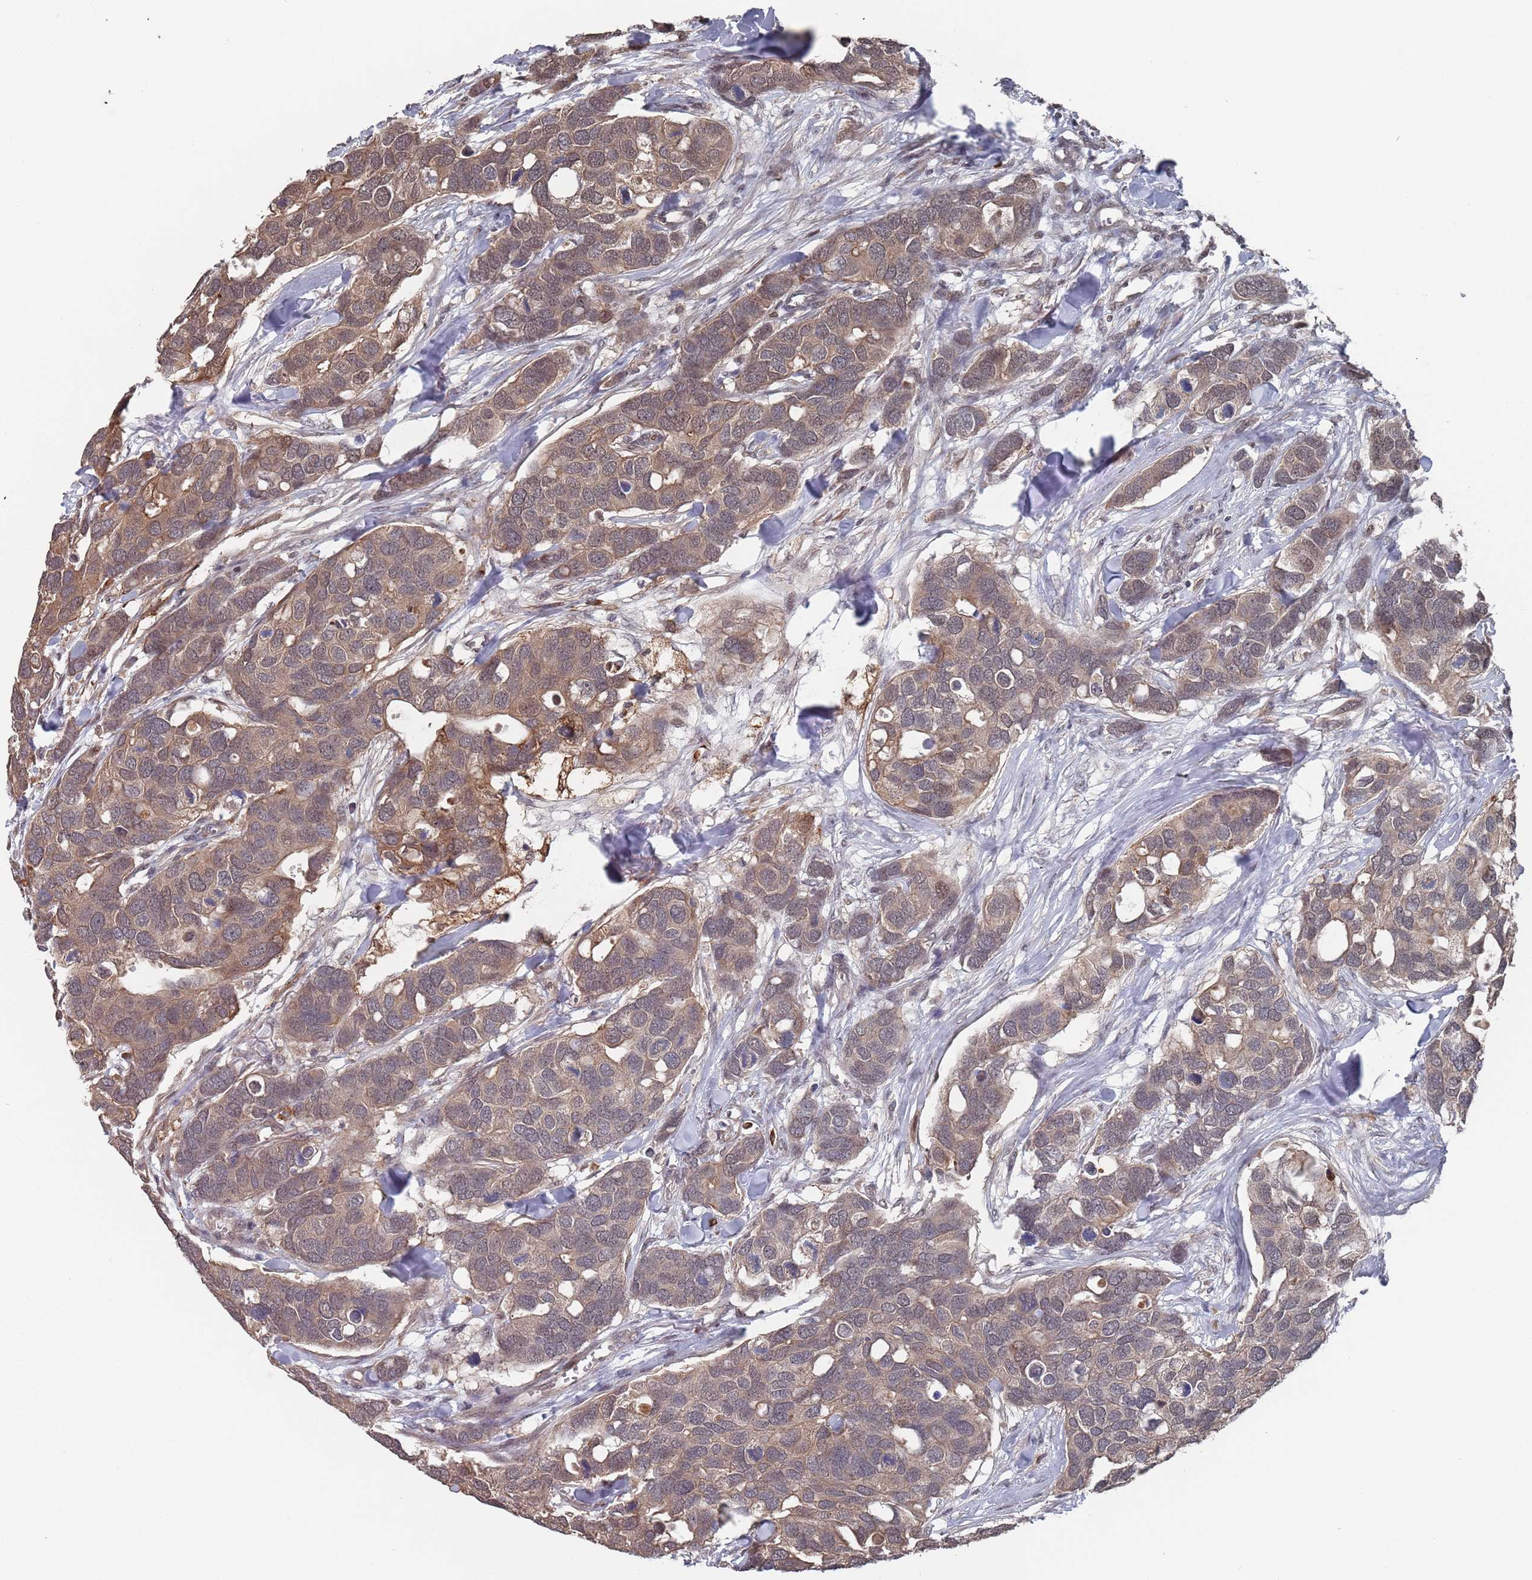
{"staining": {"intensity": "weak", "quantity": "25%-75%", "location": "cytoplasmic/membranous,nuclear"}, "tissue": "breast cancer", "cell_type": "Tumor cells", "image_type": "cancer", "snomed": [{"axis": "morphology", "description": "Duct carcinoma"}, {"axis": "topography", "description": "Breast"}], "caption": "Approximately 25%-75% of tumor cells in breast cancer (infiltrating ductal carcinoma) display weak cytoplasmic/membranous and nuclear protein positivity as visualized by brown immunohistochemical staining.", "gene": "DGKD", "patient": {"sex": "female", "age": 83}}